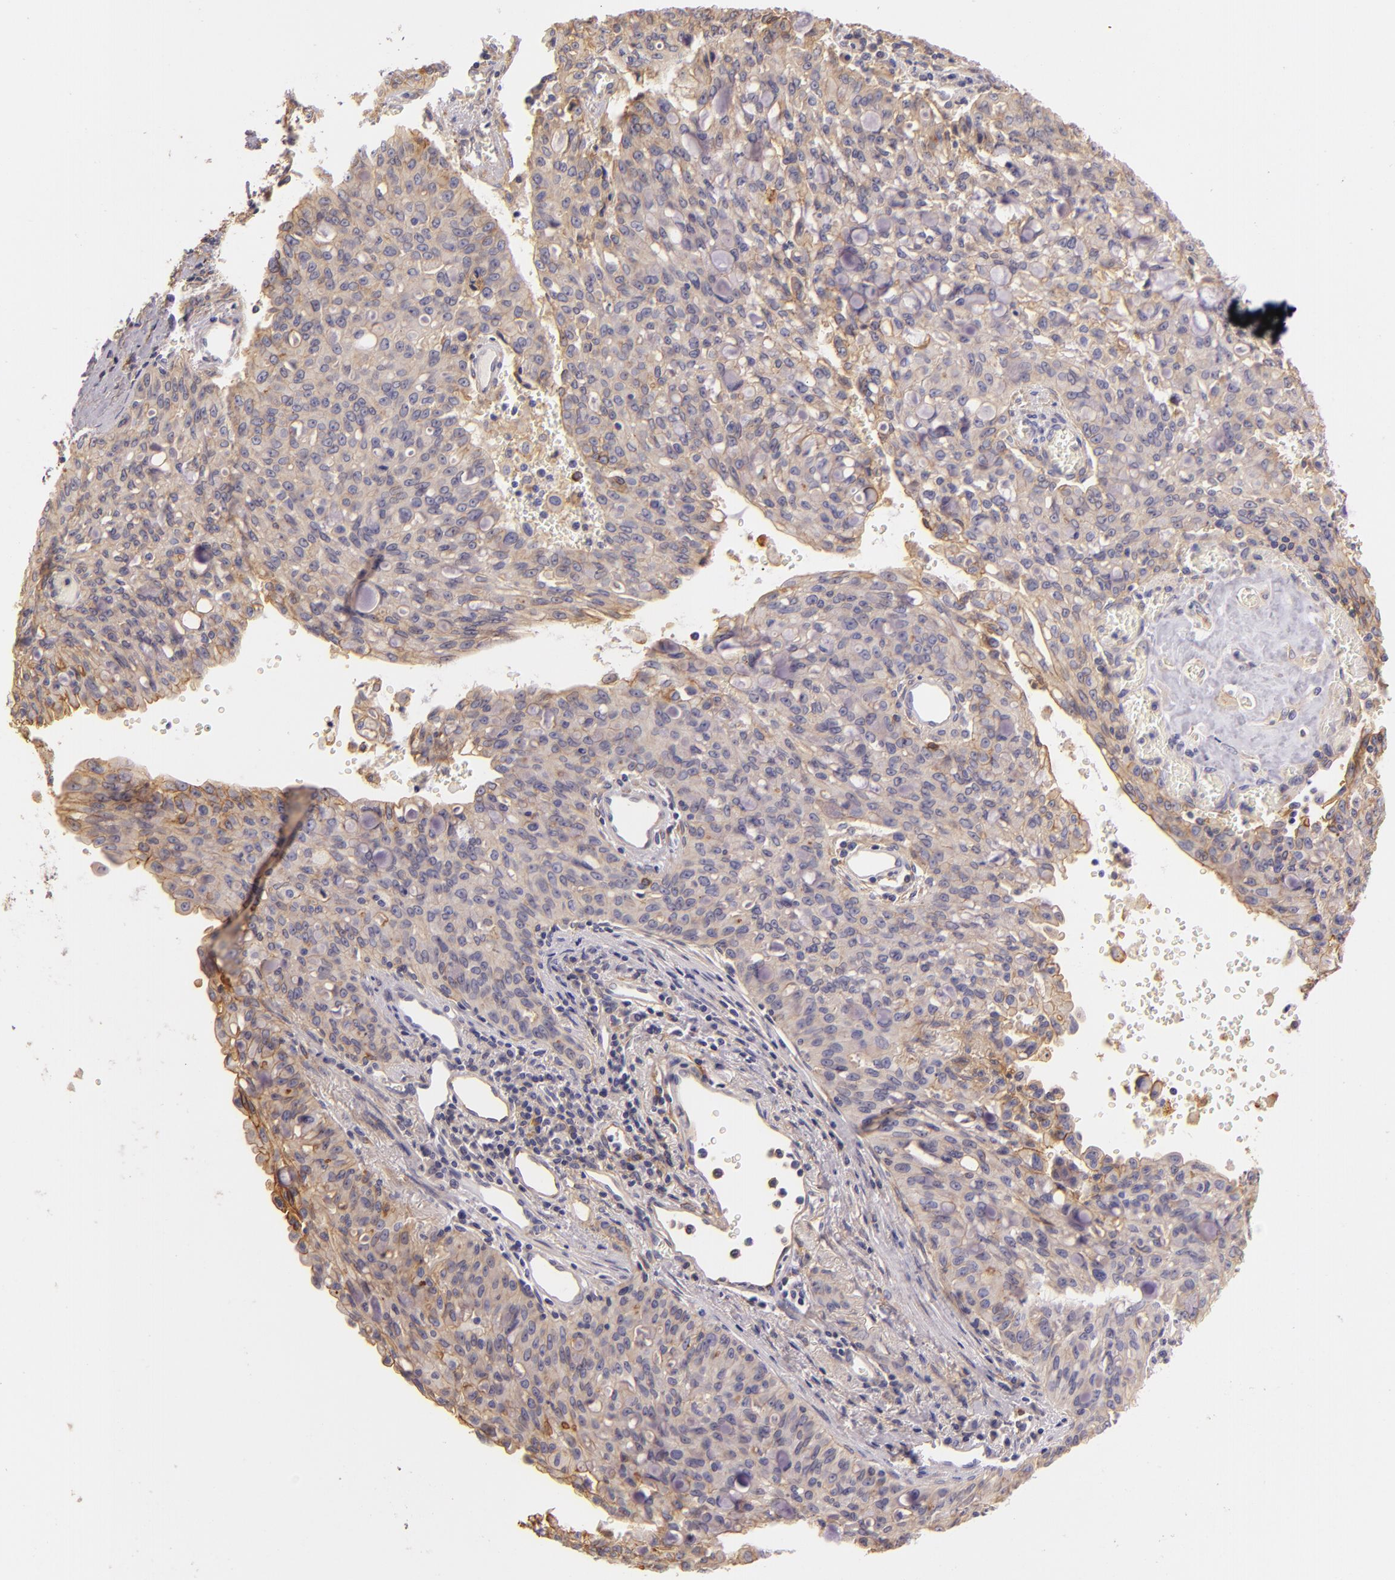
{"staining": {"intensity": "weak", "quantity": ">75%", "location": "cytoplasmic/membranous"}, "tissue": "lung cancer", "cell_type": "Tumor cells", "image_type": "cancer", "snomed": [{"axis": "morphology", "description": "Adenocarcinoma, NOS"}, {"axis": "topography", "description": "Lung"}], "caption": "Human lung cancer (adenocarcinoma) stained with a protein marker reveals weak staining in tumor cells.", "gene": "CTSF", "patient": {"sex": "female", "age": 44}}